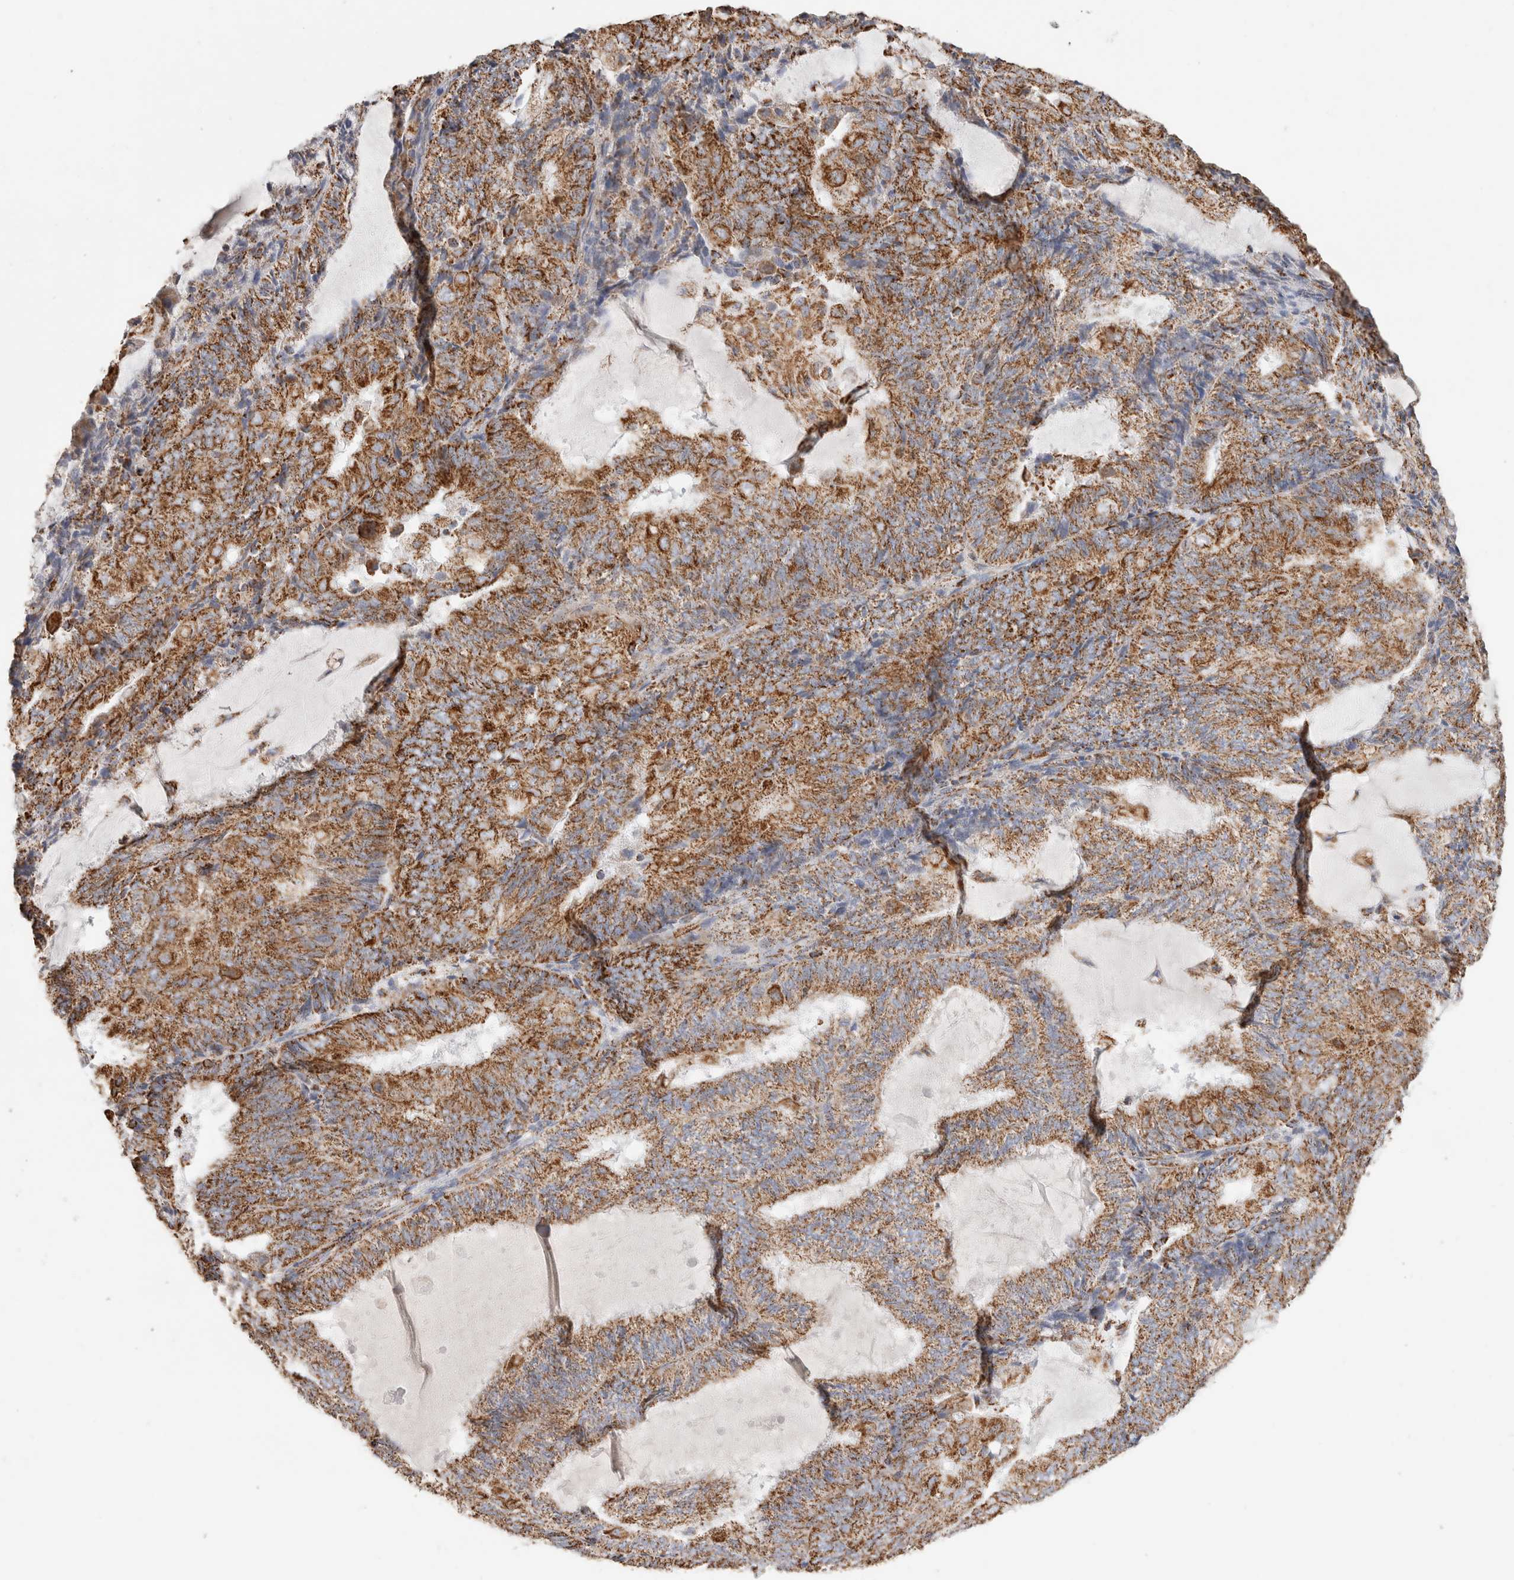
{"staining": {"intensity": "moderate", "quantity": ">75%", "location": "cytoplasmic/membranous"}, "tissue": "endometrial cancer", "cell_type": "Tumor cells", "image_type": "cancer", "snomed": [{"axis": "morphology", "description": "Adenocarcinoma, NOS"}, {"axis": "topography", "description": "Endometrium"}], "caption": "Adenocarcinoma (endometrial) tissue demonstrates moderate cytoplasmic/membranous staining in about >75% of tumor cells, visualized by immunohistochemistry. Using DAB (3,3'-diaminobenzidine) (brown) and hematoxylin (blue) stains, captured at high magnification using brightfield microscopy.", "gene": "C1QBP", "patient": {"sex": "female", "age": 81}}